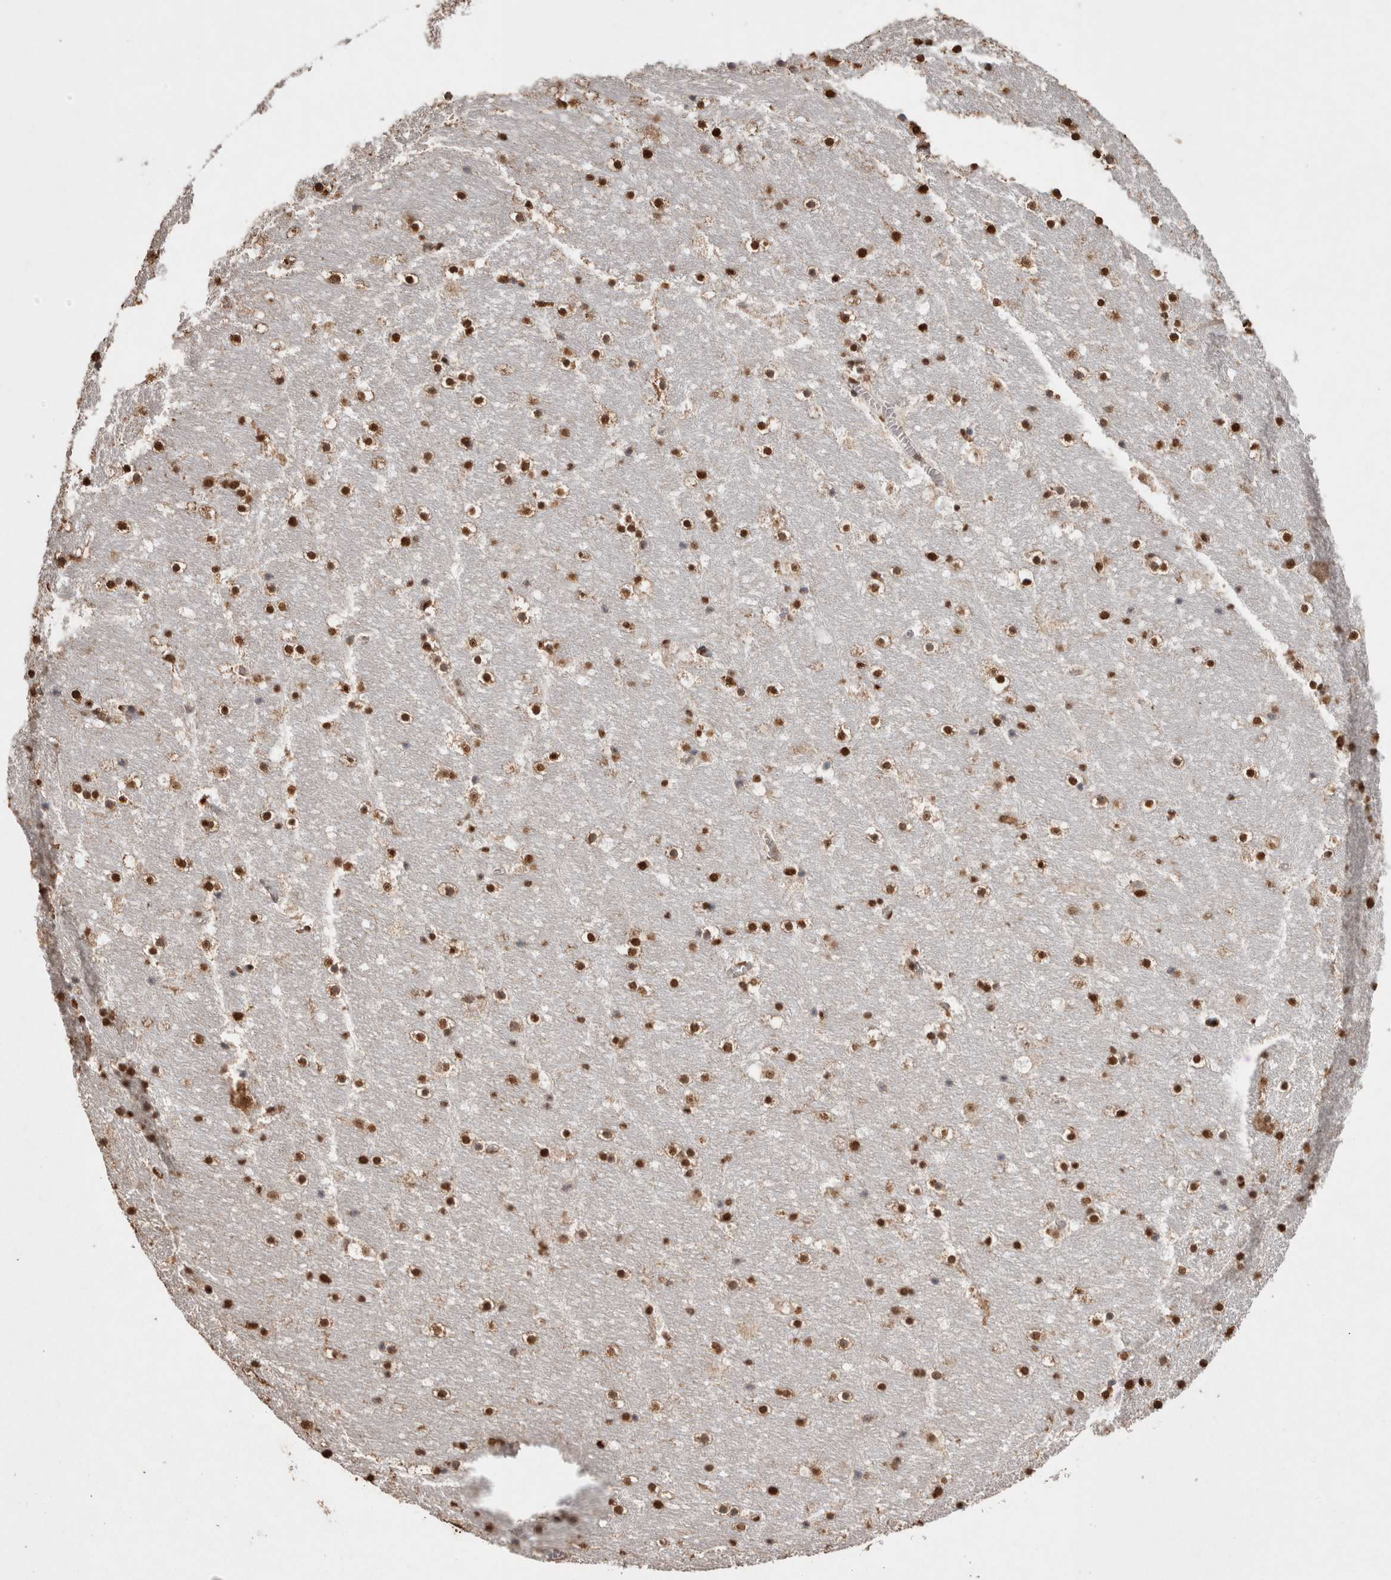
{"staining": {"intensity": "strong", "quantity": ">75%", "location": "nuclear"}, "tissue": "hippocampus", "cell_type": "Glial cells", "image_type": "normal", "snomed": [{"axis": "morphology", "description": "Normal tissue, NOS"}, {"axis": "topography", "description": "Hippocampus"}], "caption": "Glial cells show strong nuclear positivity in about >75% of cells in unremarkable hippocampus.", "gene": "NTHL1", "patient": {"sex": "male", "age": 45}}